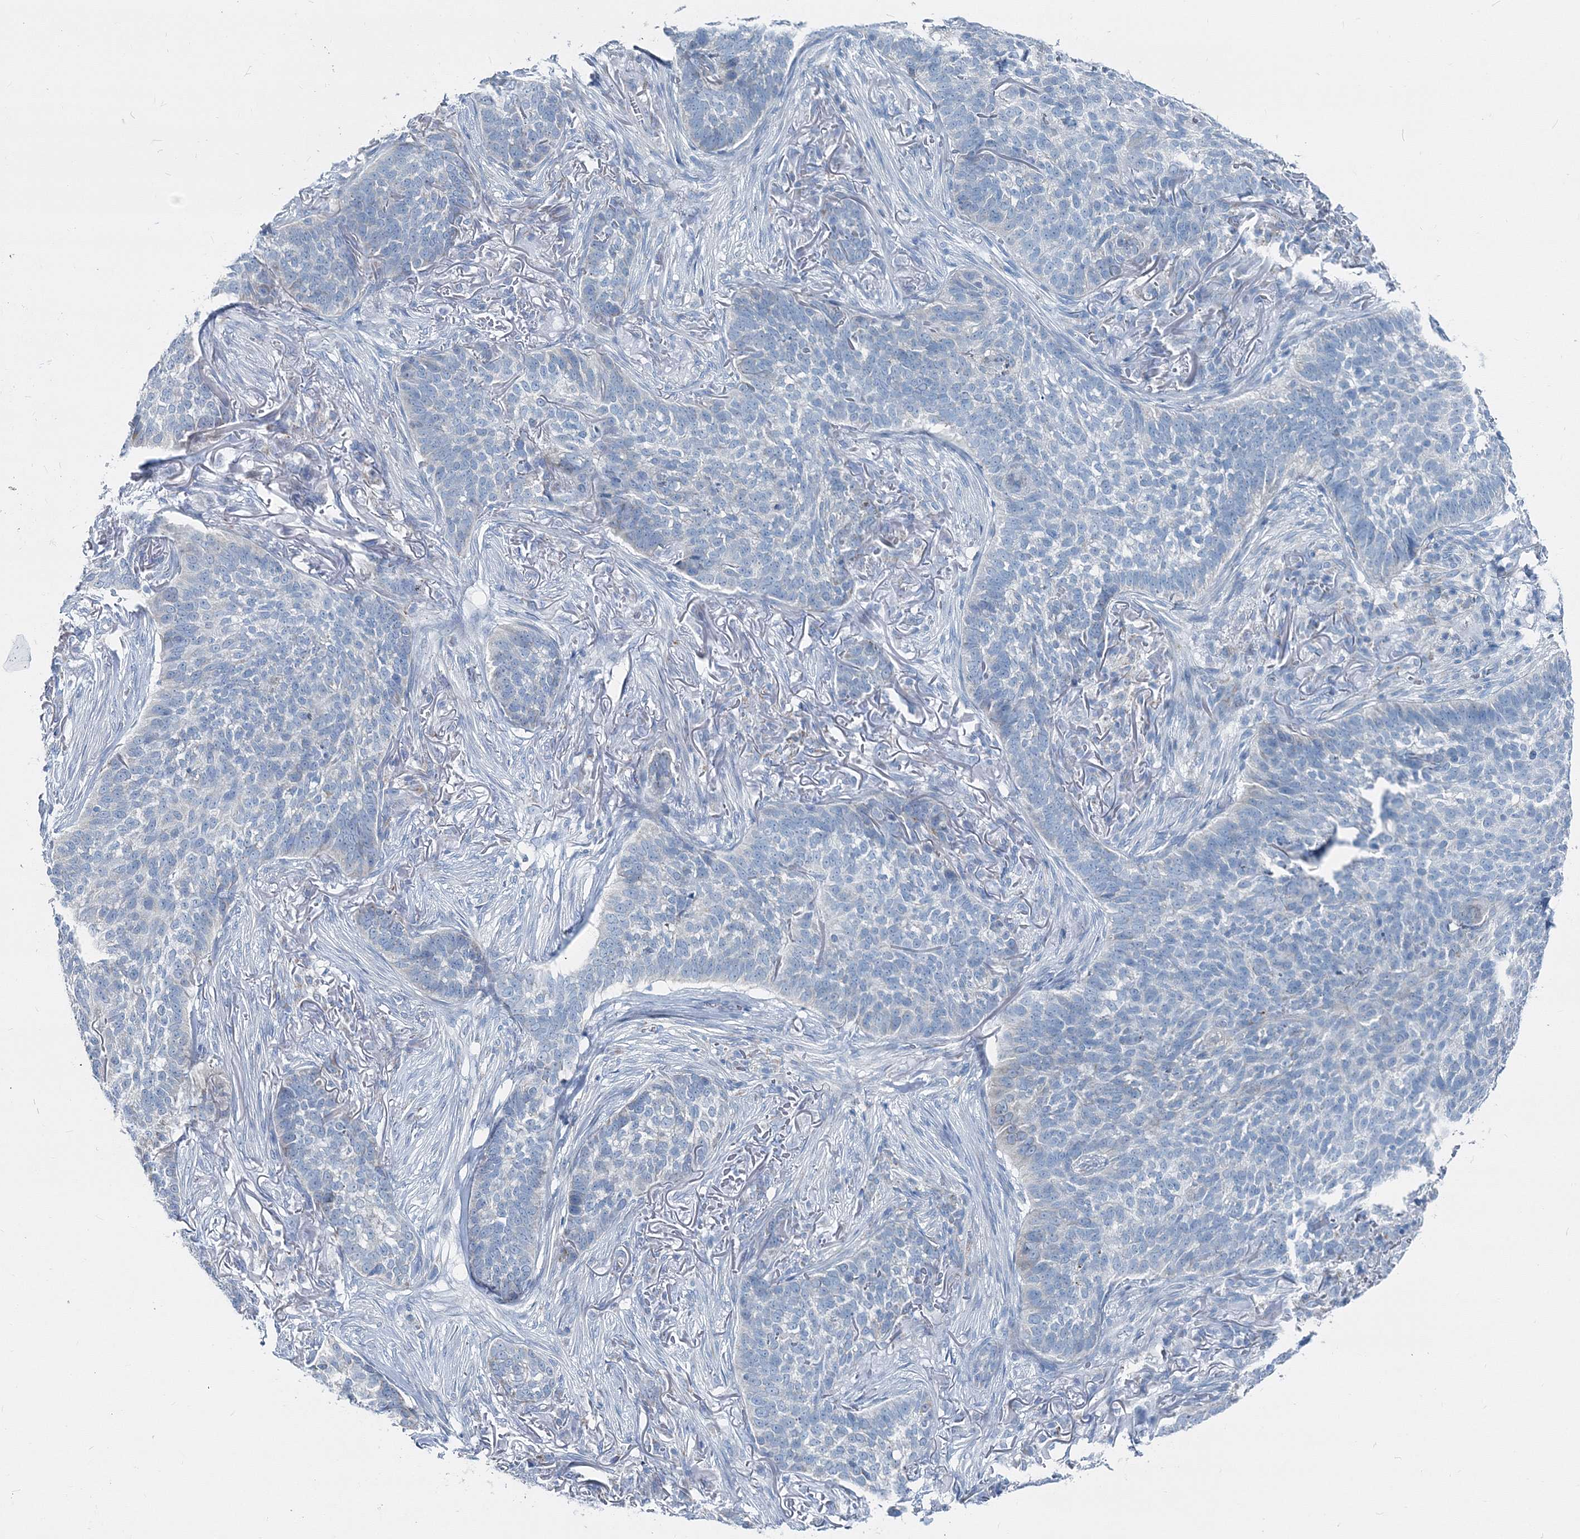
{"staining": {"intensity": "negative", "quantity": "none", "location": "none"}, "tissue": "skin cancer", "cell_type": "Tumor cells", "image_type": "cancer", "snomed": [{"axis": "morphology", "description": "Basal cell carcinoma"}, {"axis": "topography", "description": "Skin"}], "caption": "This is an immunohistochemistry micrograph of basal cell carcinoma (skin). There is no positivity in tumor cells.", "gene": "GABARAPL2", "patient": {"sex": "male", "age": 85}}